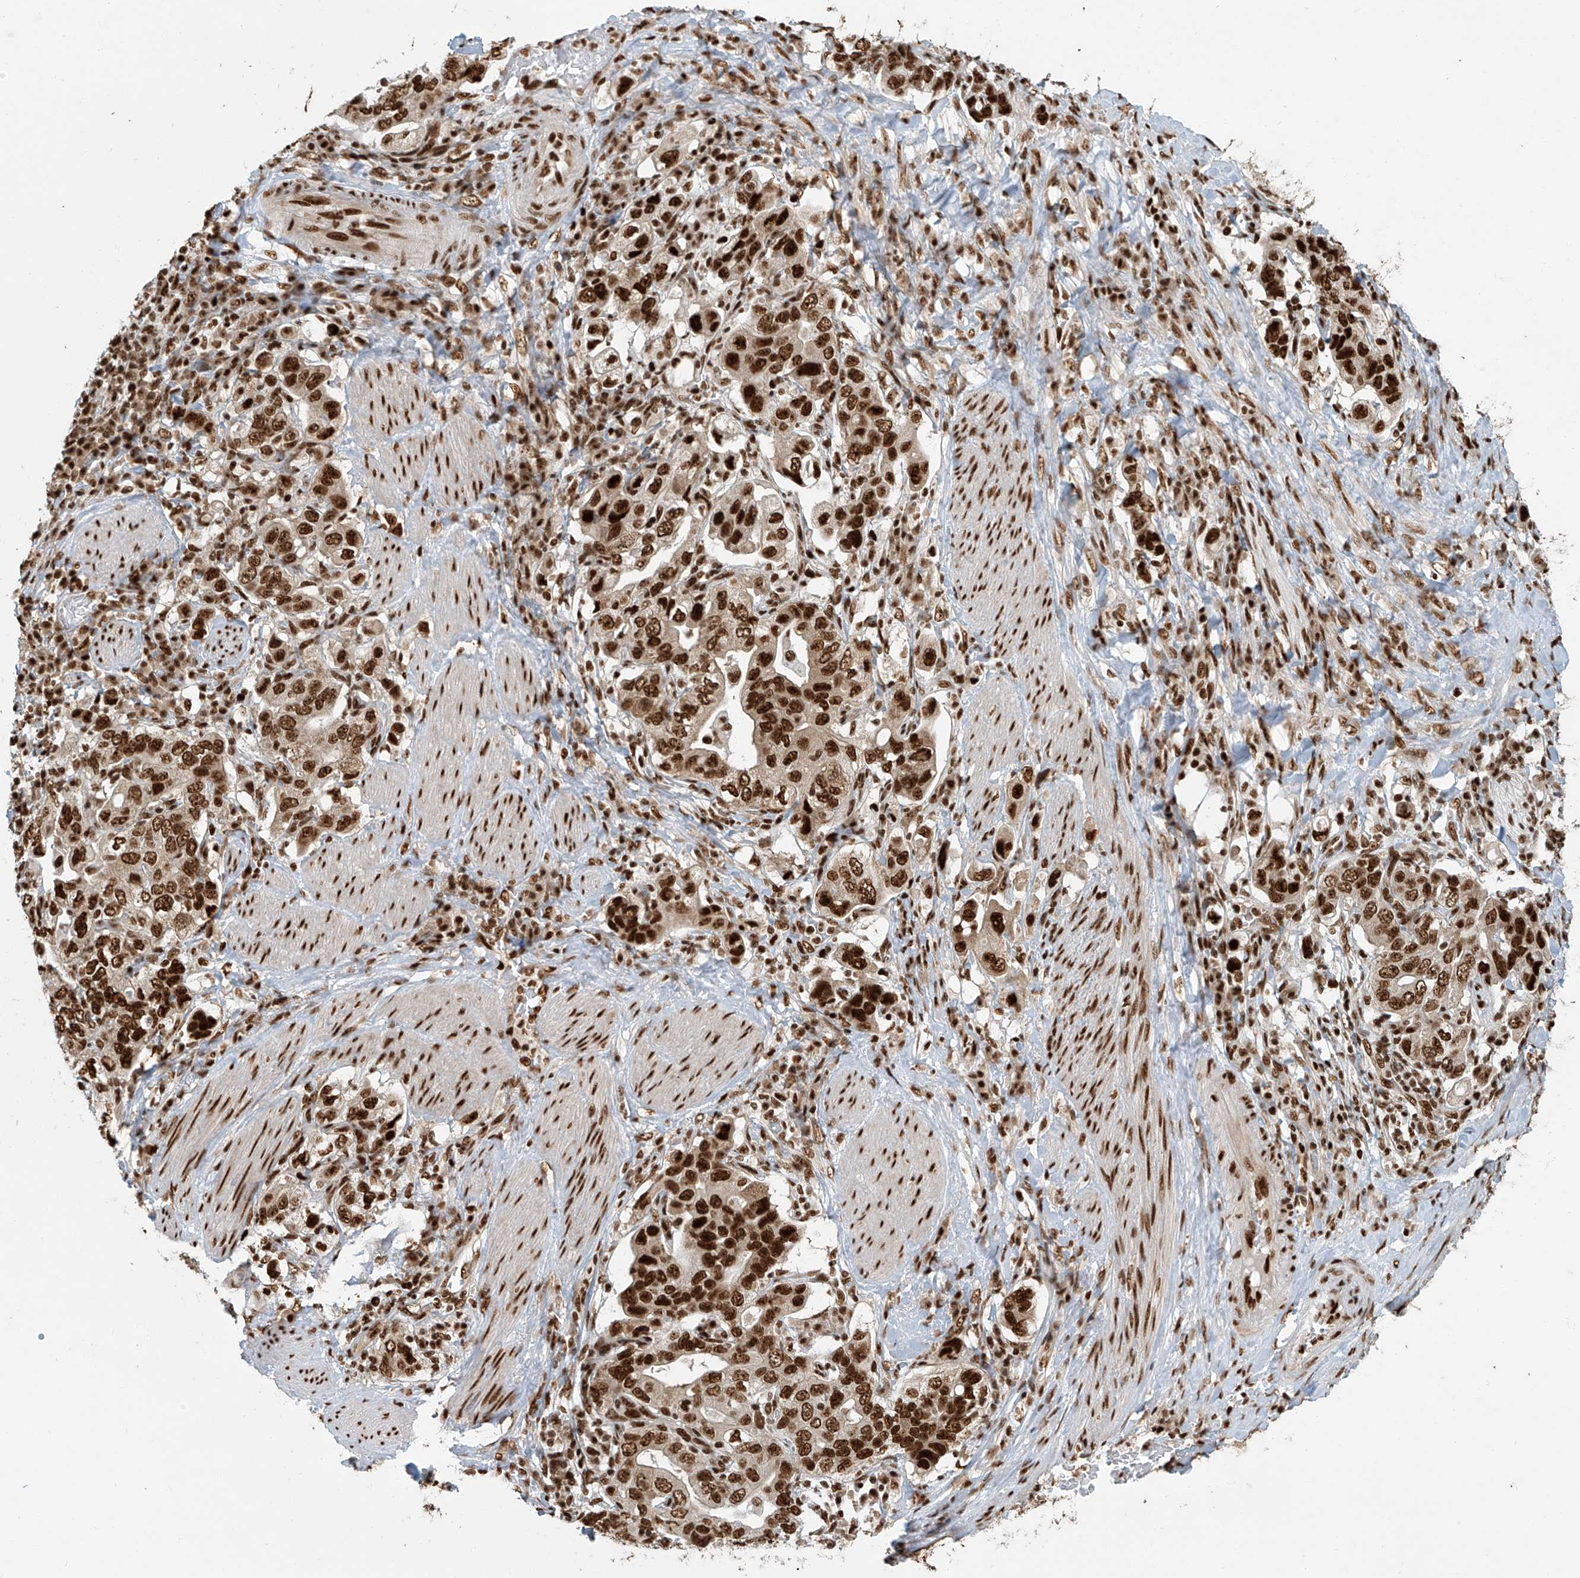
{"staining": {"intensity": "strong", "quantity": ">75%", "location": "nuclear"}, "tissue": "stomach cancer", "cell_type": "Tumor cells", "image_type": "cancer", "snomed": [{"axis": "morphology", "description": "Adenocarcinoma, NOS"}, {"axis": "topography", "description": "Stomach, upper"}], "caption": "This is an image of immunohistochemistry (IHC) staining of stomach adenocarcinoma, which shows strong expression in the nuclear of tumor cells.", "gene": "FAM193B", "patient": {"sex": "male", "age": 62}}